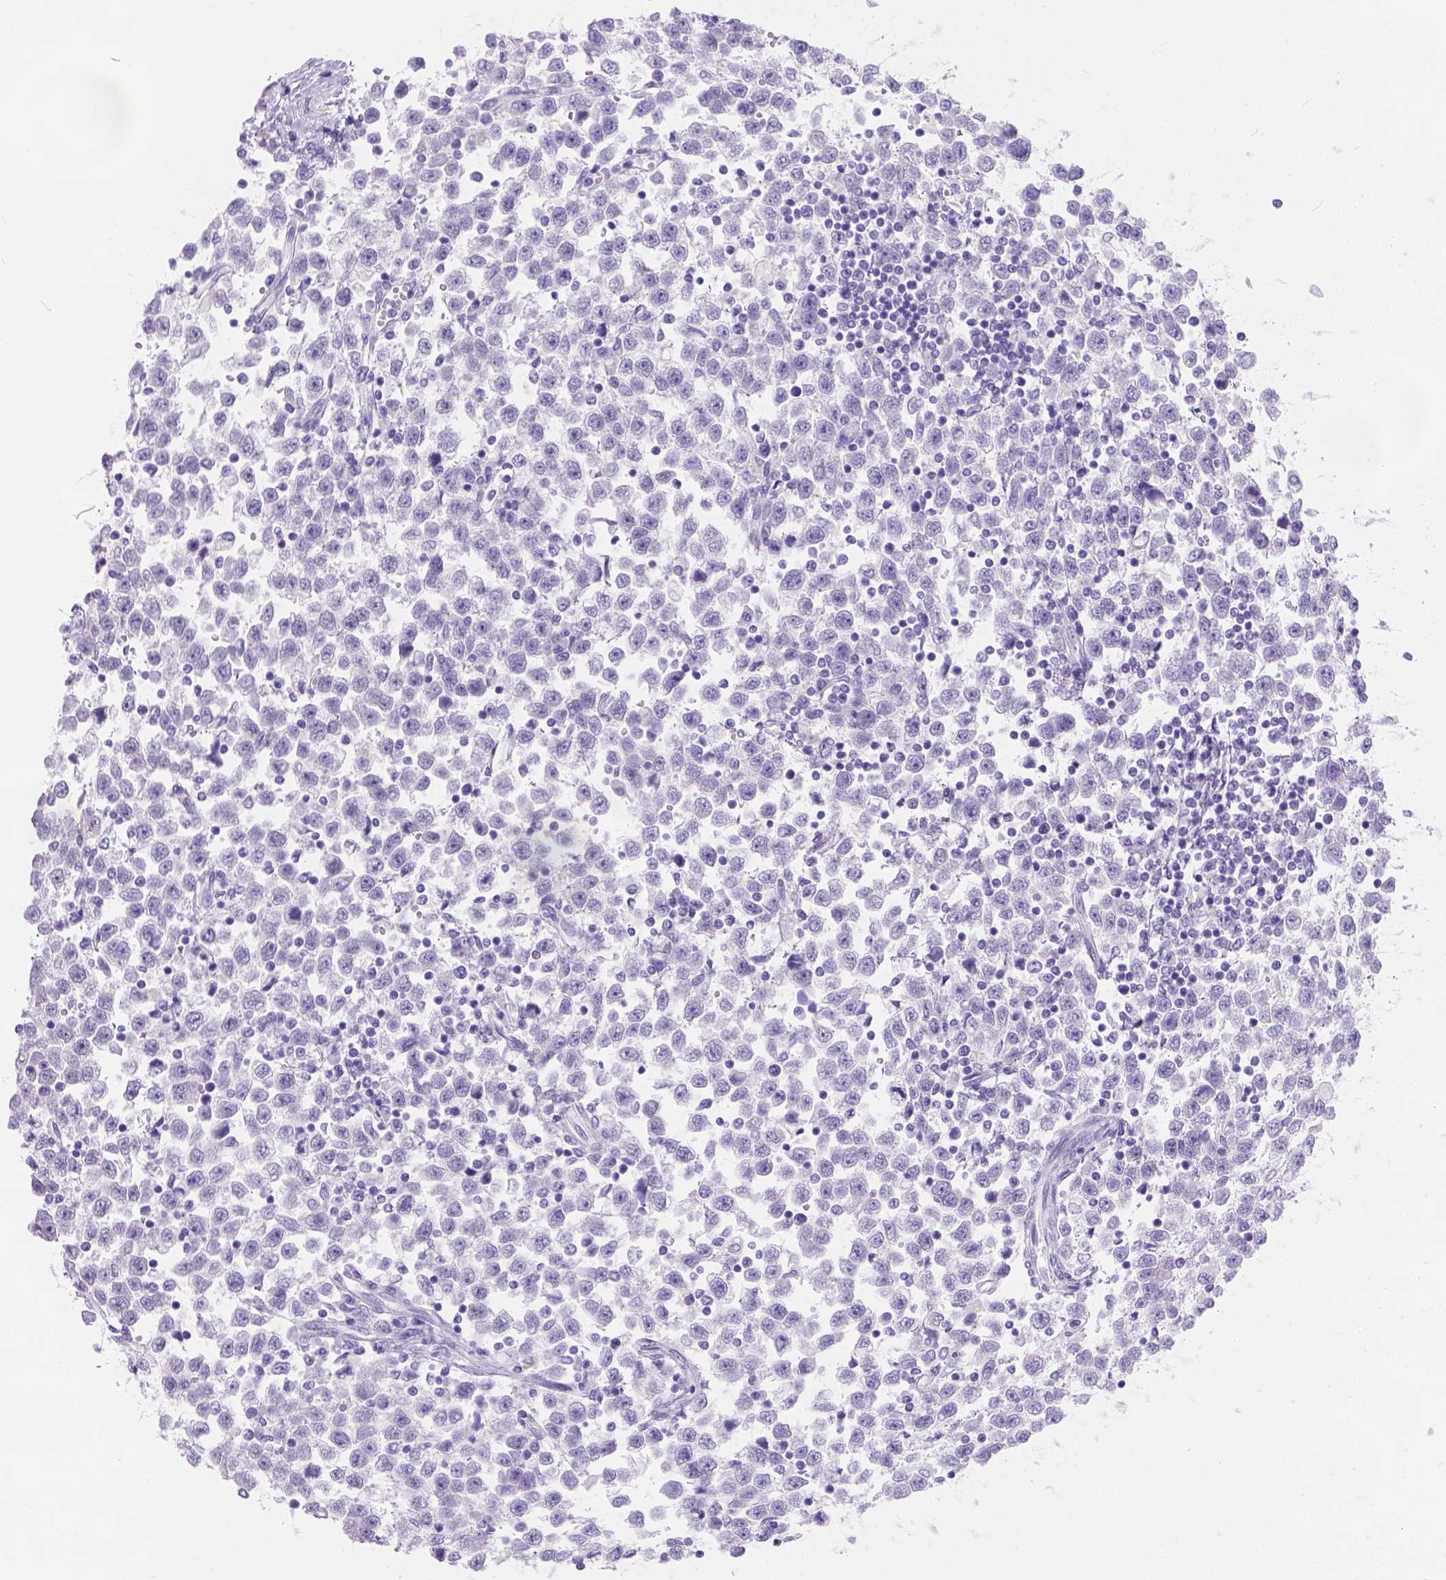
{"staining": {"intensity": "negative", "quantity": "none", "location": "none"}, "tissue": "testis cancer", "cell_type": "Tumor cells", "image_type": "cancer", "snomed": [{"axis": "morphology", "description": "Seminoma, NOS"}, {"axis": "topography", "description": "Testis"}], "caption": "DAB (3,3'-diaminobenzidine) immunohistochemical staining of testis cancer demonstrates no significant staining in tumor cells. Brightfield microscopy of immunohistochemistry (IHC) stained with DAB (brown) and hematoxylin (blue), captured at high magnification.", "gene": "PHF7", "patient": {"sex": "male", "age": 34}}